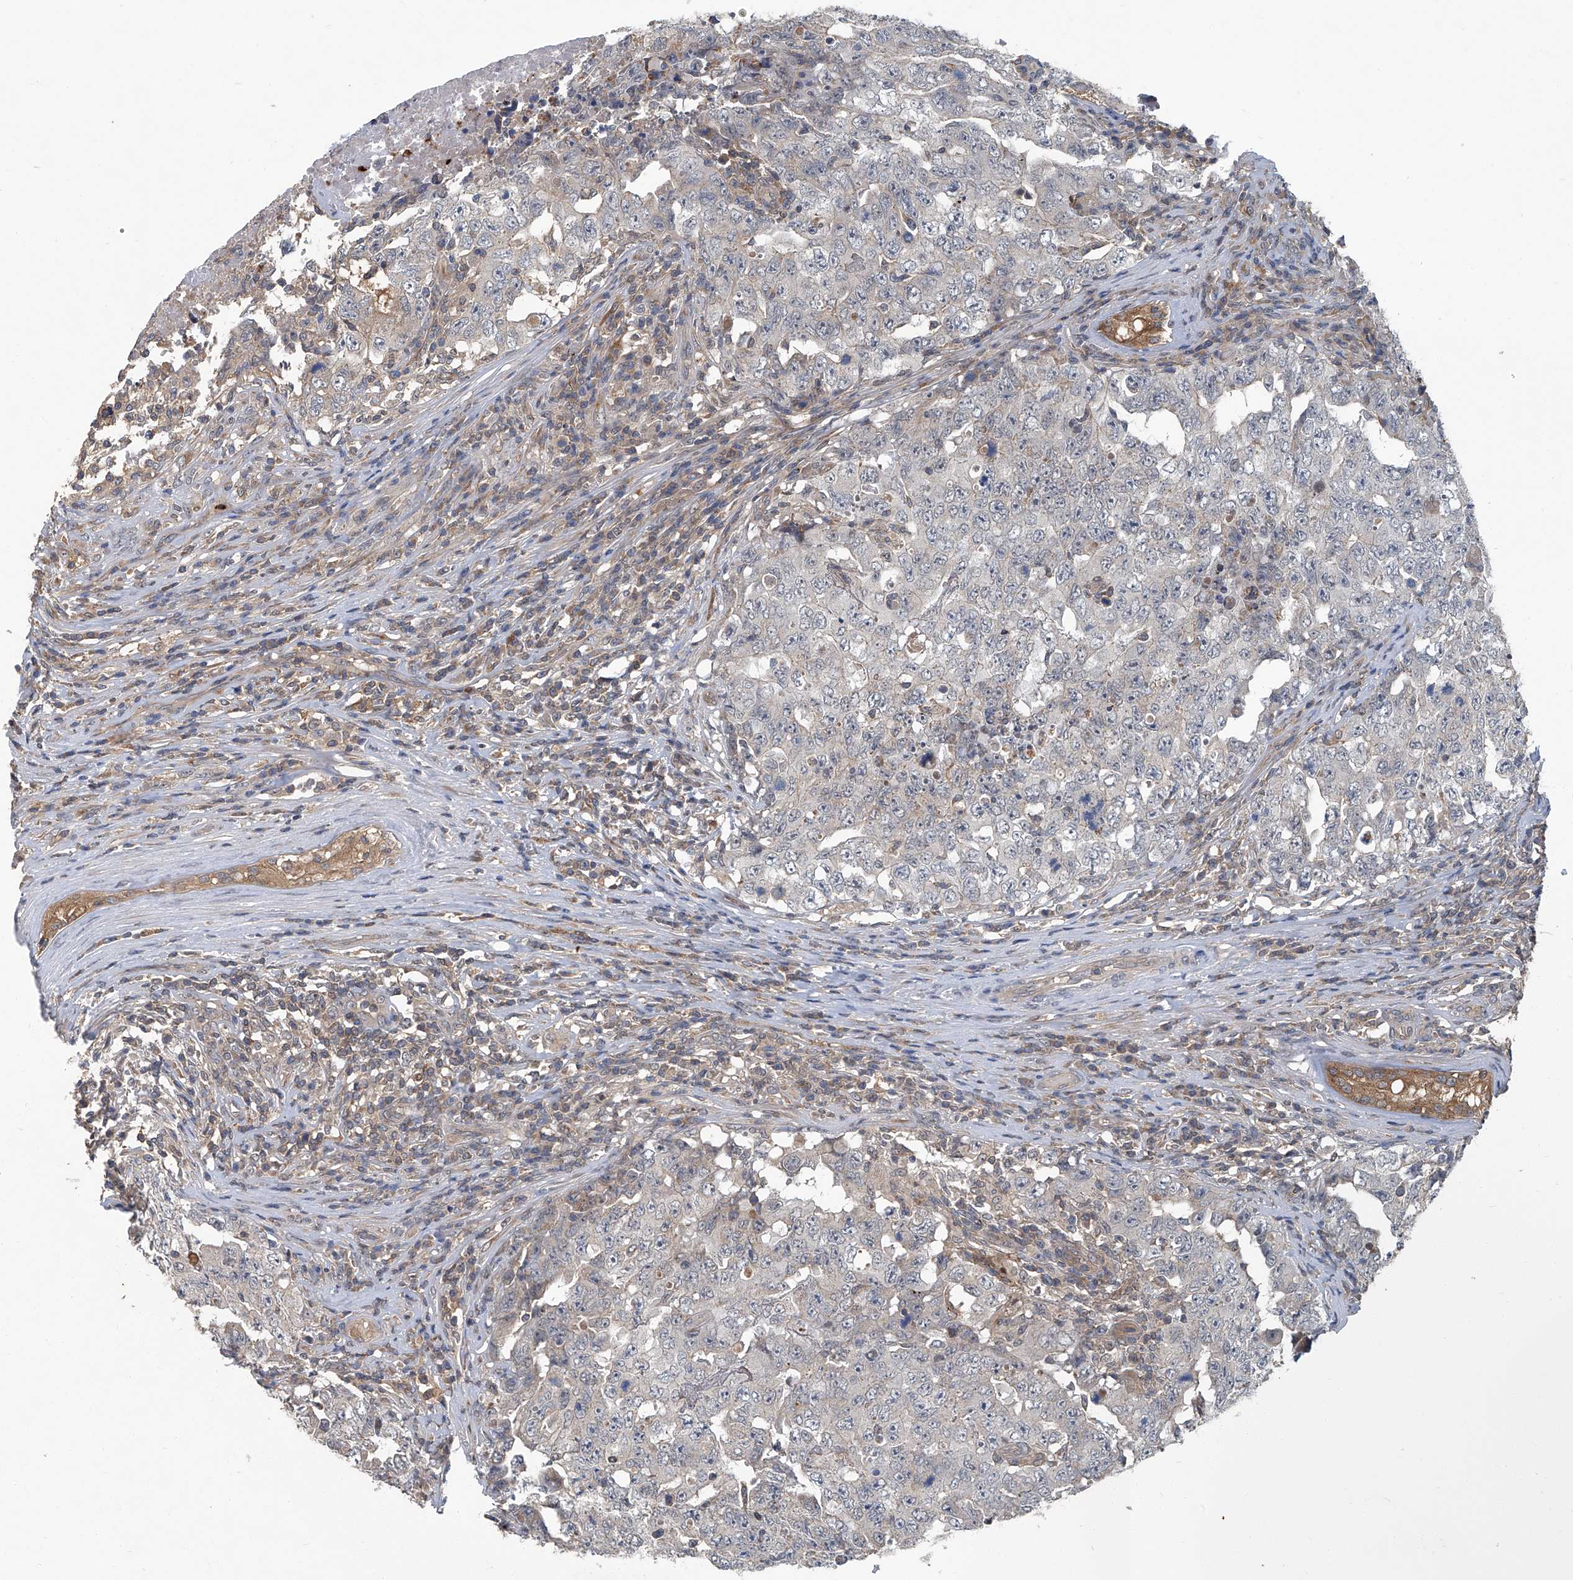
{"staining": {"intensity": "negative", "quantity": "none", "location": "none"}, "tissue": "testis cancer", "cell_type": "Tumor cells", "image_type": "cancer", "snomed": [{"axis": "morphology", "description": "Carcinoma, Embryonal, NOS"}, {"axis": "topography", "description": "Testis"}], "caption": "High power microscopy photomicrograph of an IHC histopathology image of testis cancer (embryonal carcinoma), revealing no significant positivity in tumor cells.", "gene": "AKNAD1", "patient": {"sex": "male", "age": 26}}